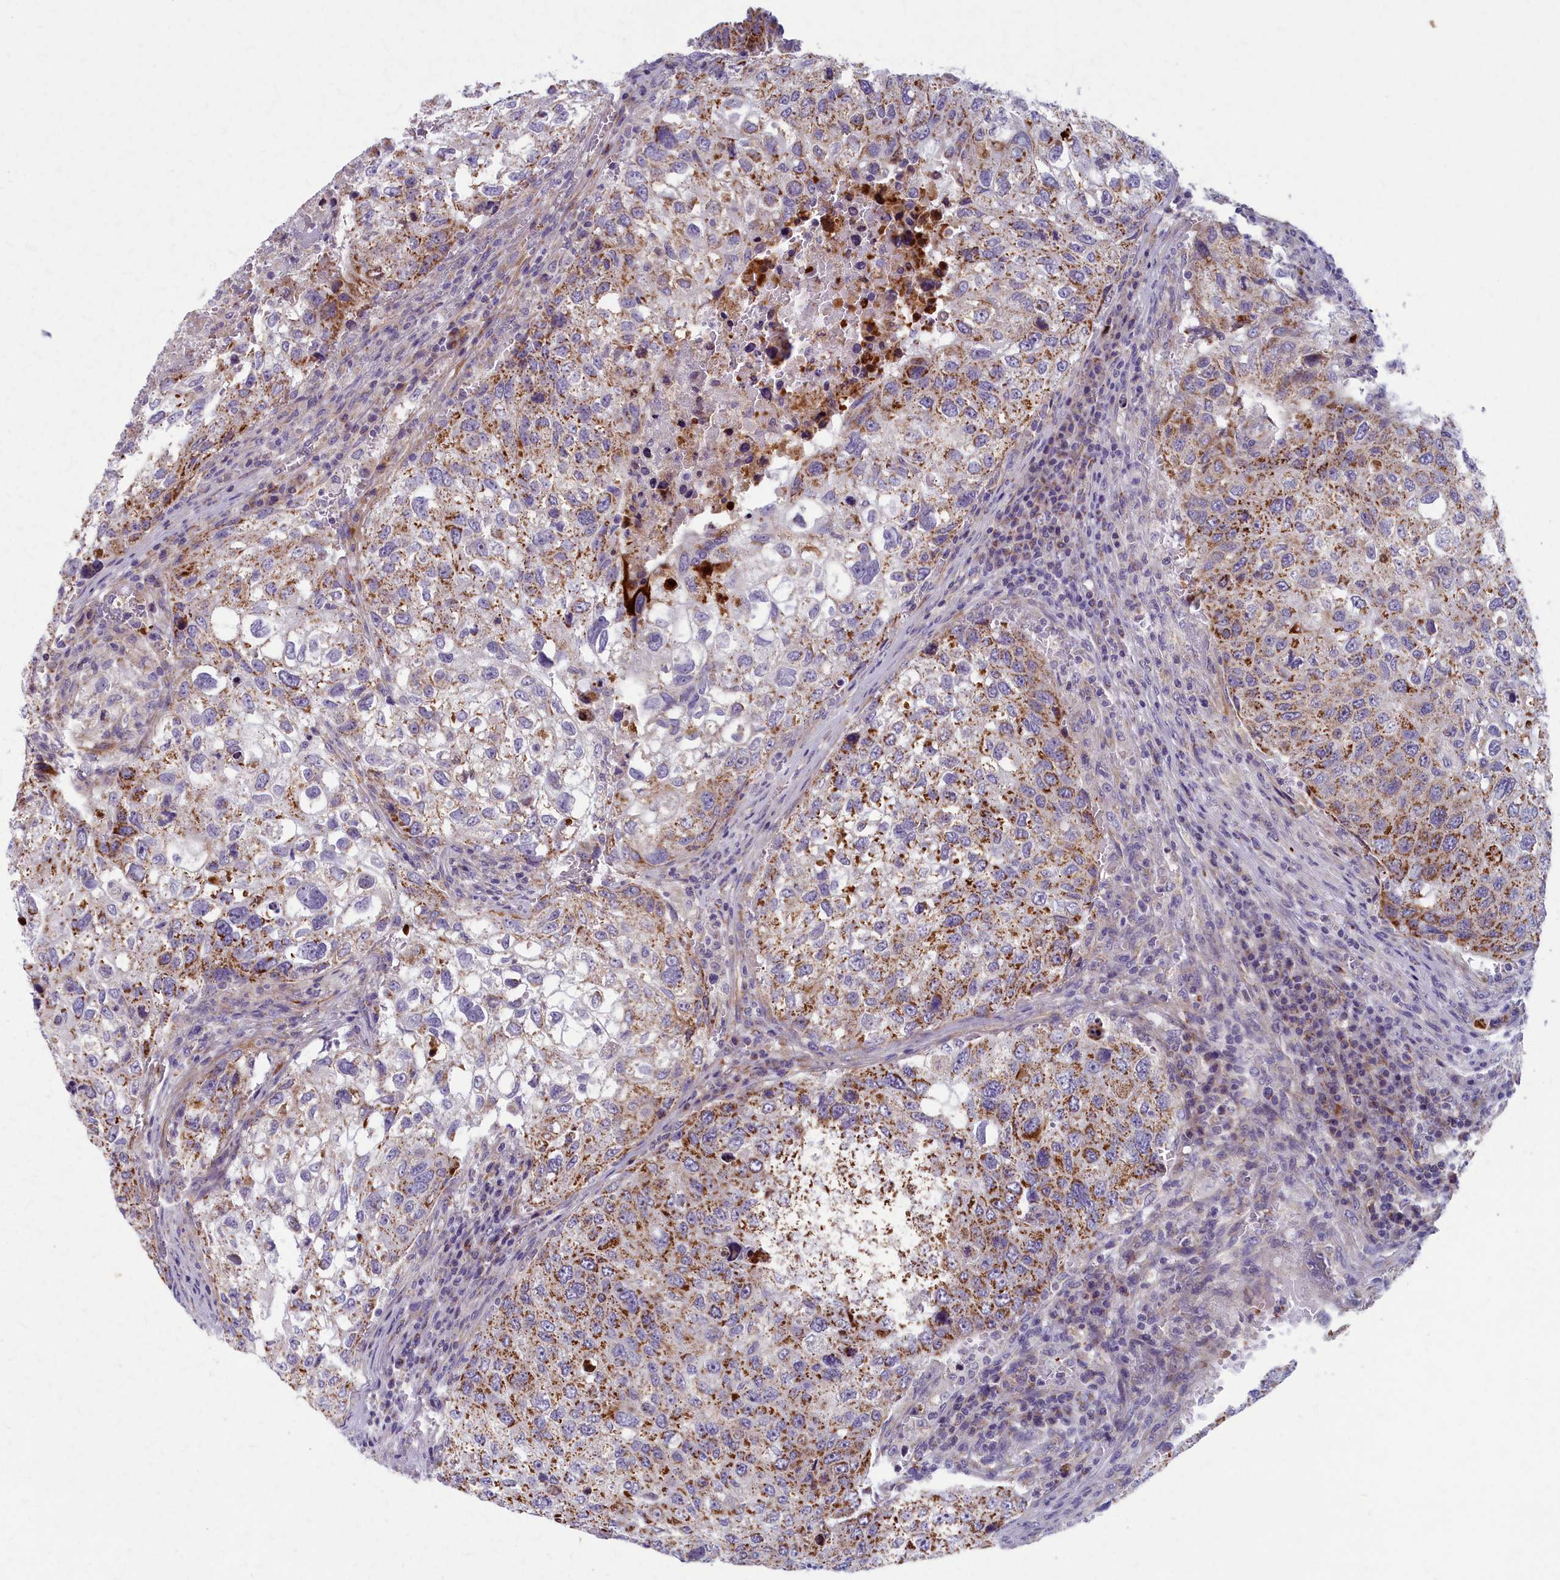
{"staining": {"intensity": "moderate", "quantity": "25%-75%", "location": "cytoplasmic/membranous"}, "tissue": "urothelial cancer", "cell_type": "Tumor cells", "image_type": "cancer", "snomed": [{"axis": "morphology", "description": "Urothelial carcinoma, High grade"}, {"axis": "topography", "description": "Lymph node"}, {"axis": "topography", "description": "Urinary bladder"}], "caption": "Urothelial cancer stained with a protein marker shows moderate staining in tumor cells.", "gene": "MRPS25", "patient": {"sex": "male", "age": 51}}